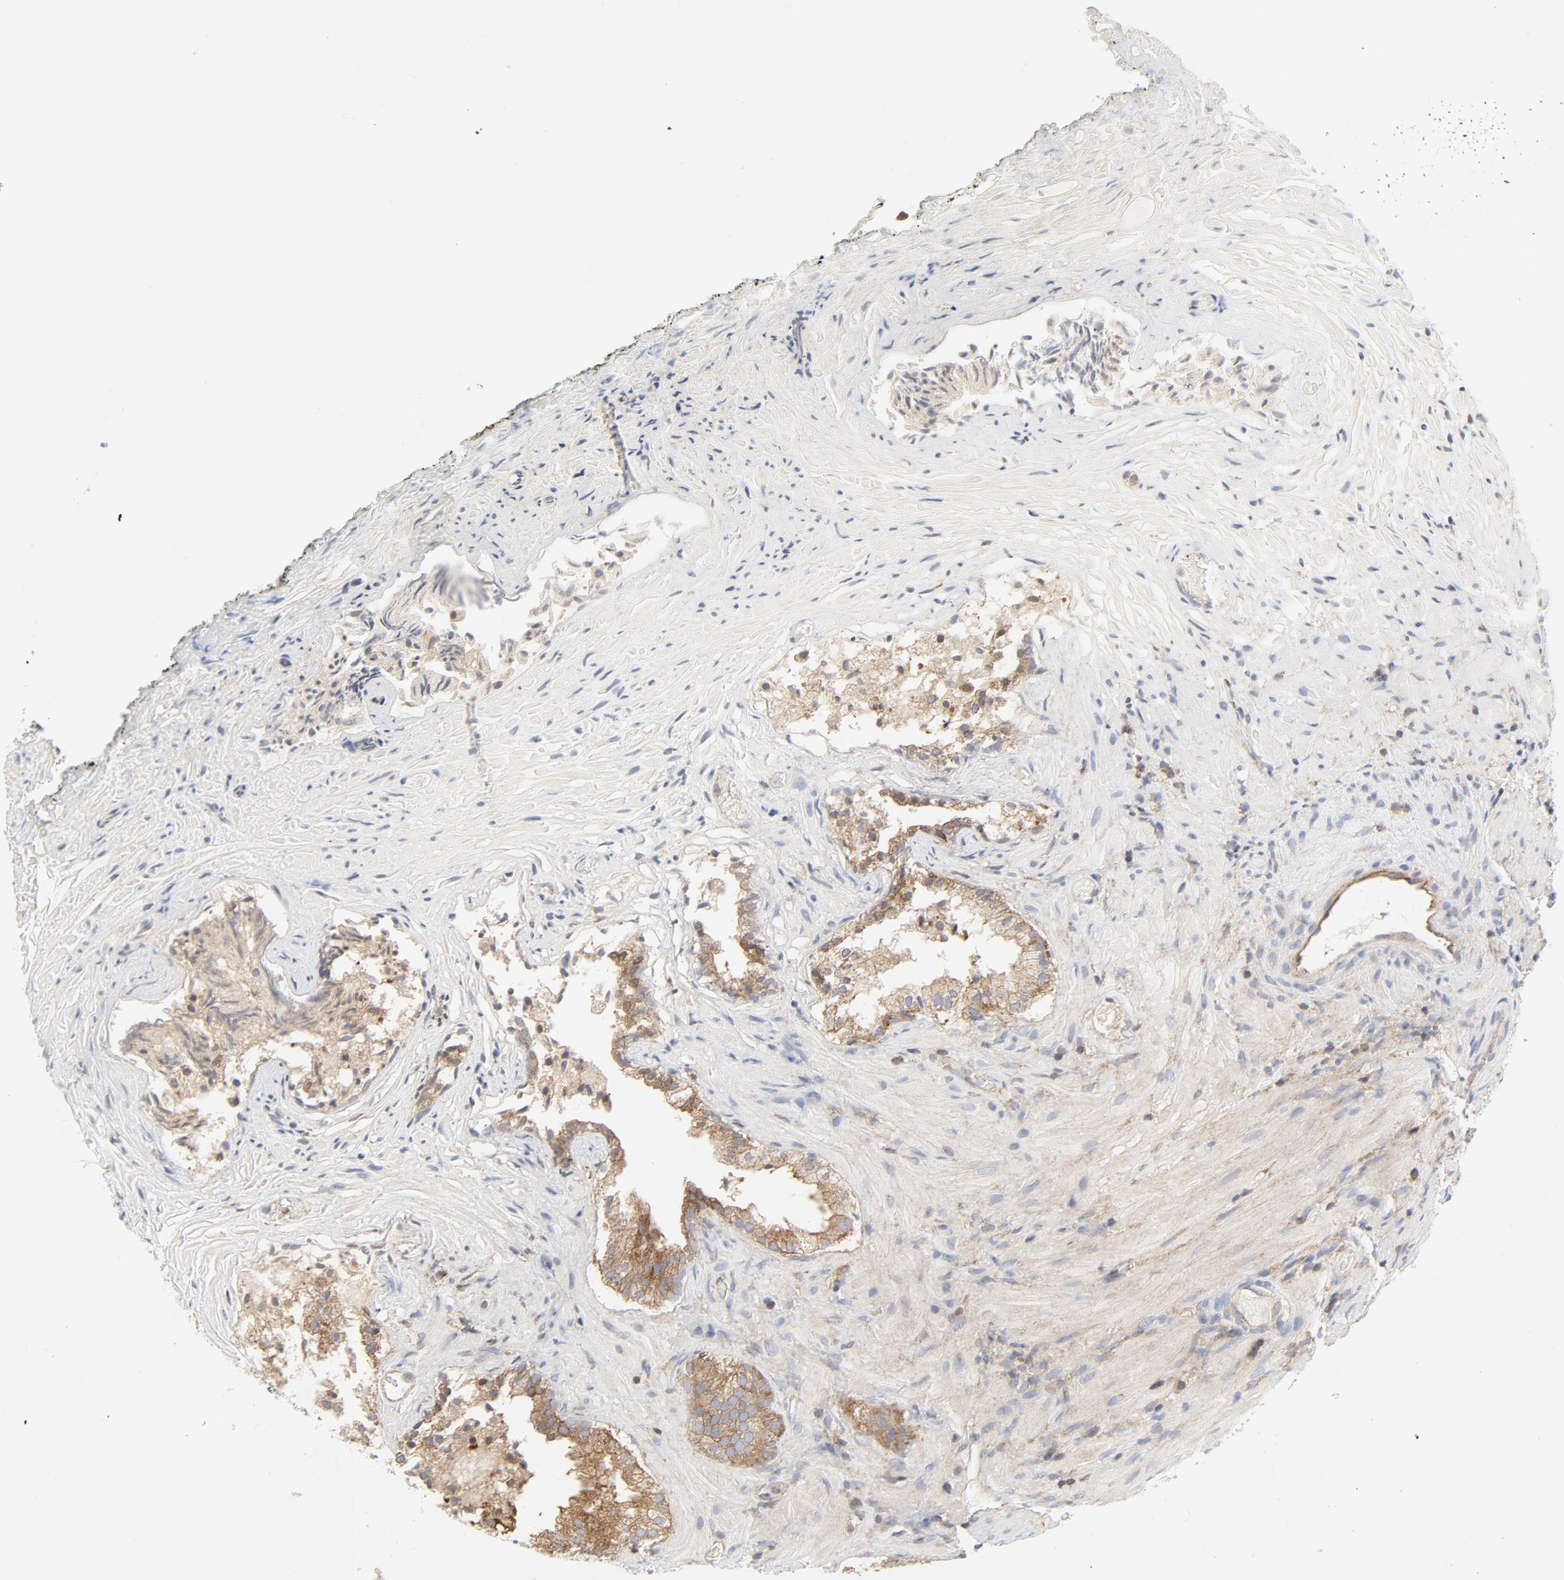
{"staining": {"intensity": "moderate", "quantity": "25%-75%", "location": "cytoplasmic/membranous"}, "tissue": "prostate", "cell_type": "Glandular cells", "image_type": "normal", "snomed": [{"axis": "morphology", "description": "Normal tissue, NOS"}, {"axis": "topography", "description": "Prostate"}], "caption": "High-magnification brightfield microscopy of unremarkable prostate stained with DAB (3,3'-diaminobenzidine) (brown) and counterstained with hematoxylin (blue). glandular cells exhibit moderate cytoplasmic/membranous positivity is identified in about25%-75% of cells. The staining was performed using DAB (3,3'-diaminobenzidine), with brown indicating positive protein expression. Nuclei are stained blue with hematoxylin.", "gene": "RABEP1", "patient": {"sex": "male", "age": 76}}